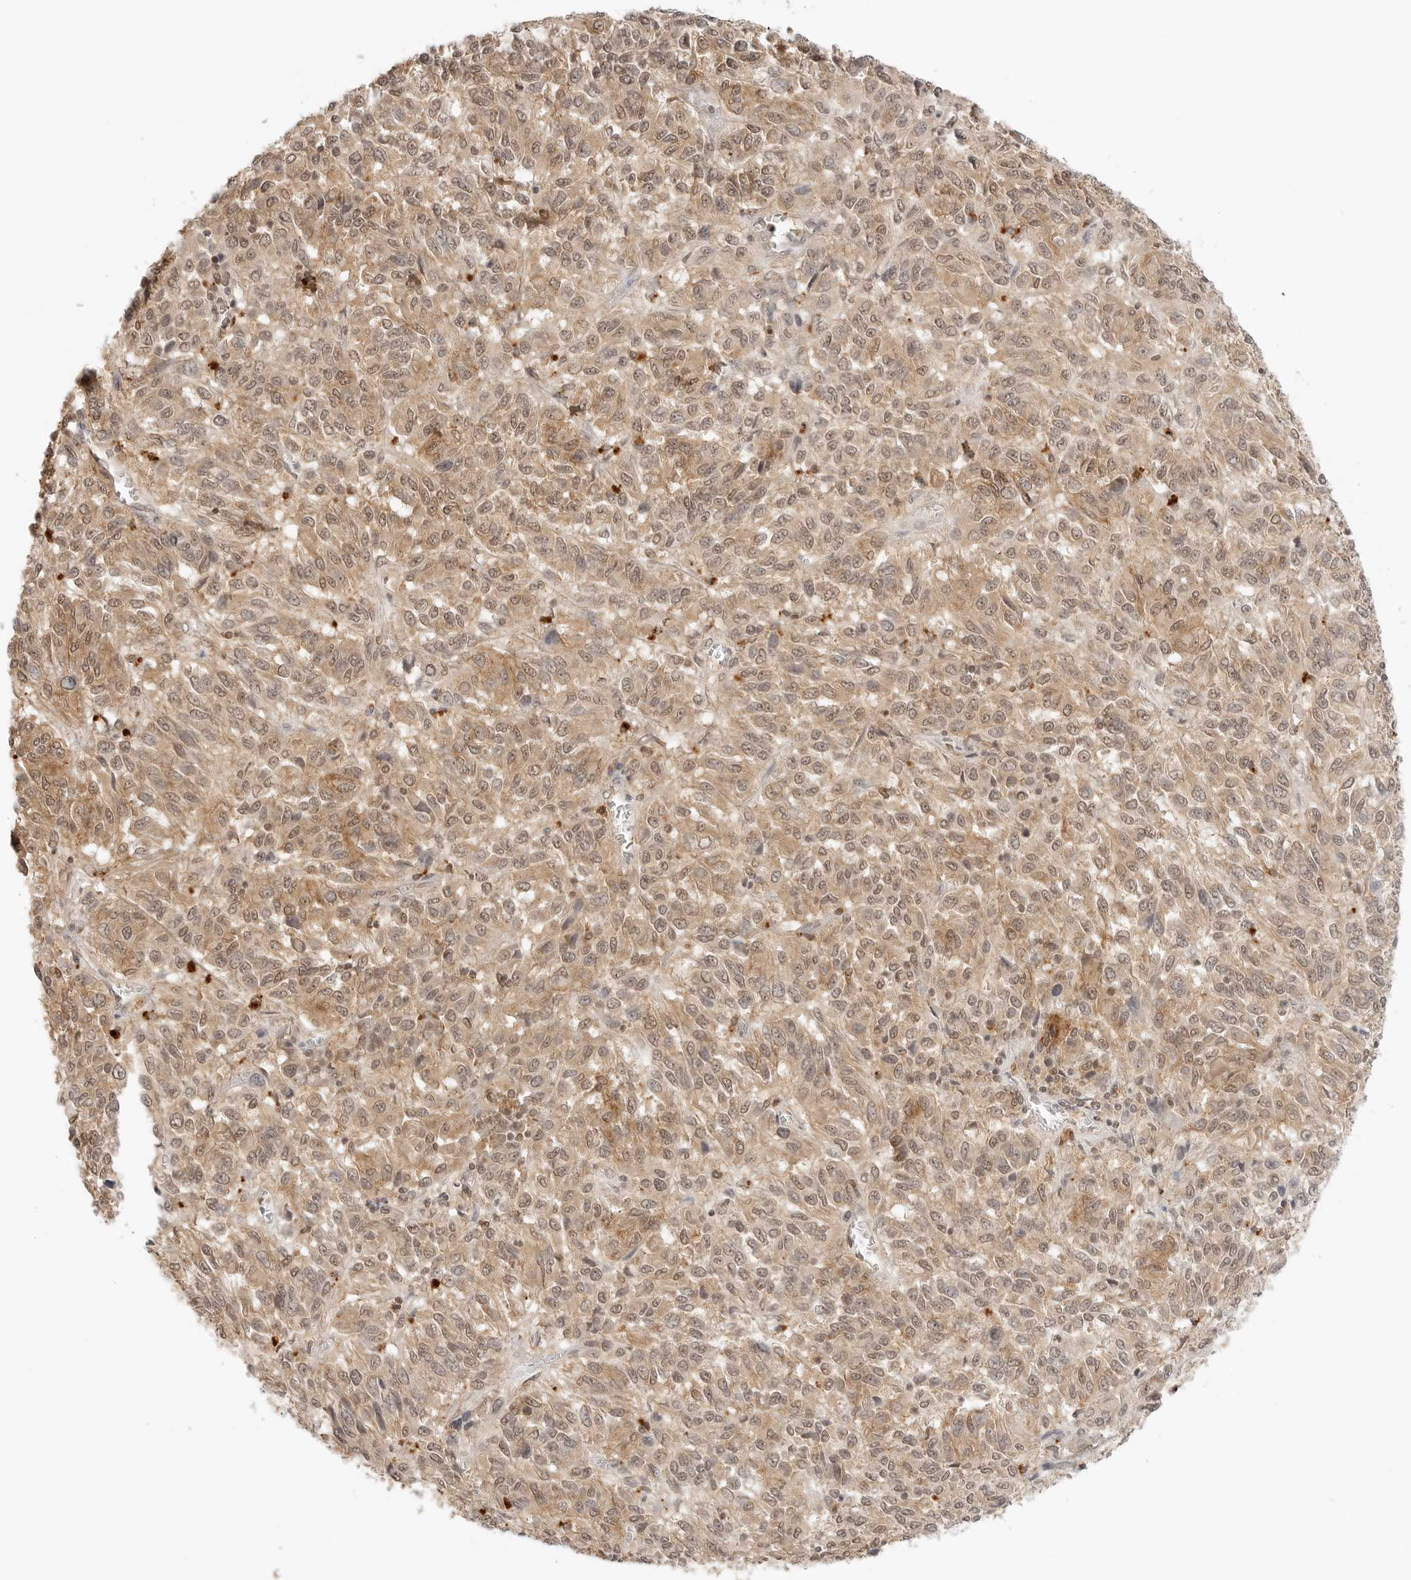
{"staining": {"intensity": "moderate", "quantity": ">75%", "location": "cytoplasmic/membranous,nuclear"}, "tissue": "melanoma", "cell_type": "Tumor cells", "image_type": "cancer", "snomed": [{"axis": "morphology", "description": "Malignant melanoma, Metastatic site"}, {"axis": "topography", "description": "Lung"}], "caption": "Malignant melanoma (metastatic site) stained with immunohistochemistry displays moderate cytoplasmic/membranous and nuclear staining in about >75% of tumor cells. The staining is performed using DAB (3,3'-diaminobenzidine) brown chromogen to label protein expression. The nuclei are counter-stained blue using hematoxylin.", "gene": "EPHA1", "patient": {"sex": "male", "age": 64}}